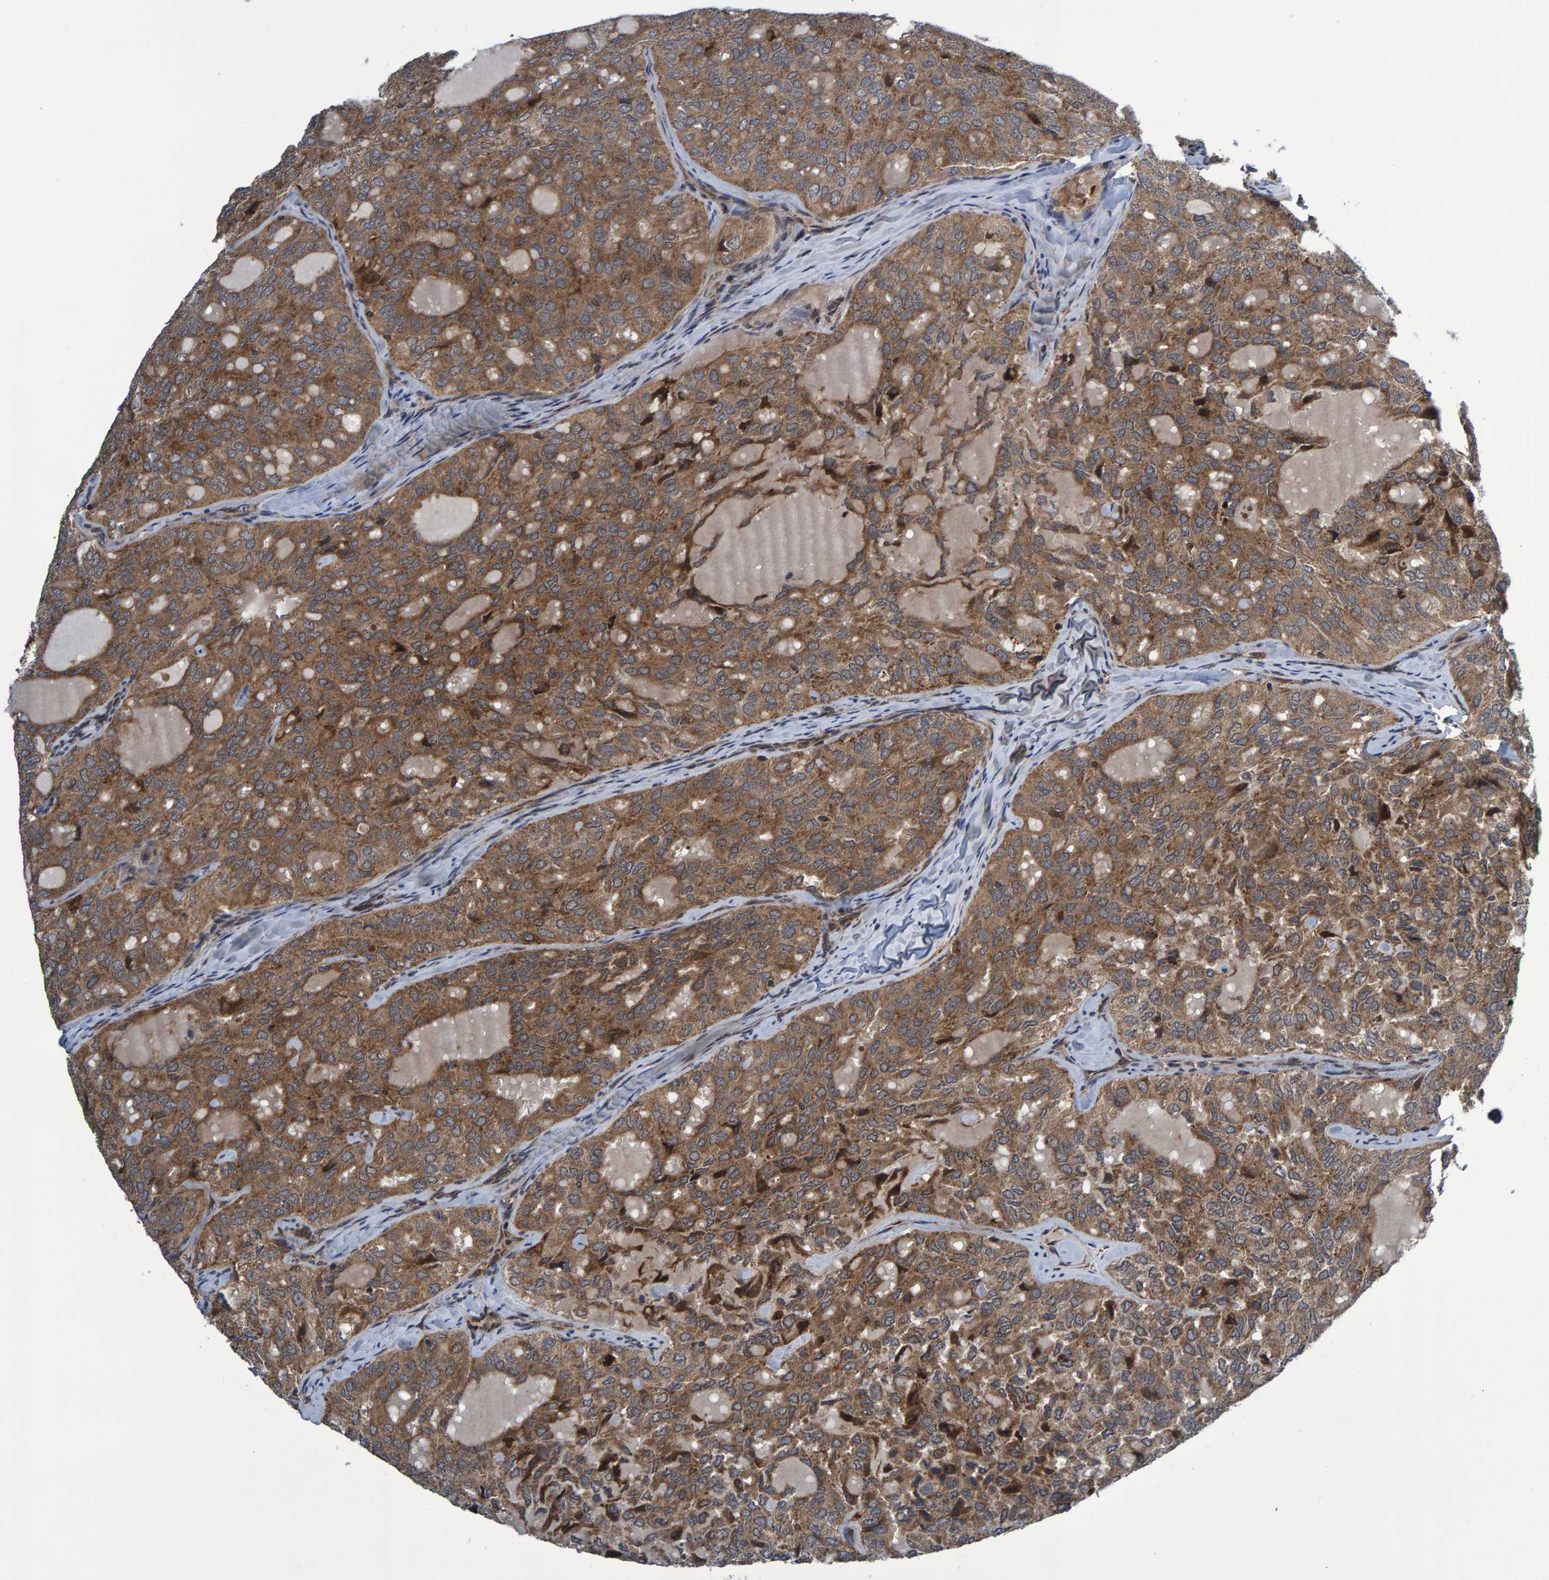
{"staining": {"intensity": "moderate", "quantity": ">75%", "location": "cytoplasmic/membranous"}, "tissue": "thyroid cancer", "cell_type": "Tumor cells", "image_type": "cancer", "snomed": [{"axis": "morphology", "description": "Follicular adenoma carcinoma, NOS"}, {"axis": "topography", "description": "Thyroid gland"}], "caption": "A brown stain labels moderate cytoplasmic/membranous expression of a protein in human thyroid cancer (follicular adenoma carcinoma) tumor cells.", "gene": "ATP6V1H", "patient": {"sex": "male", "age": 75}}